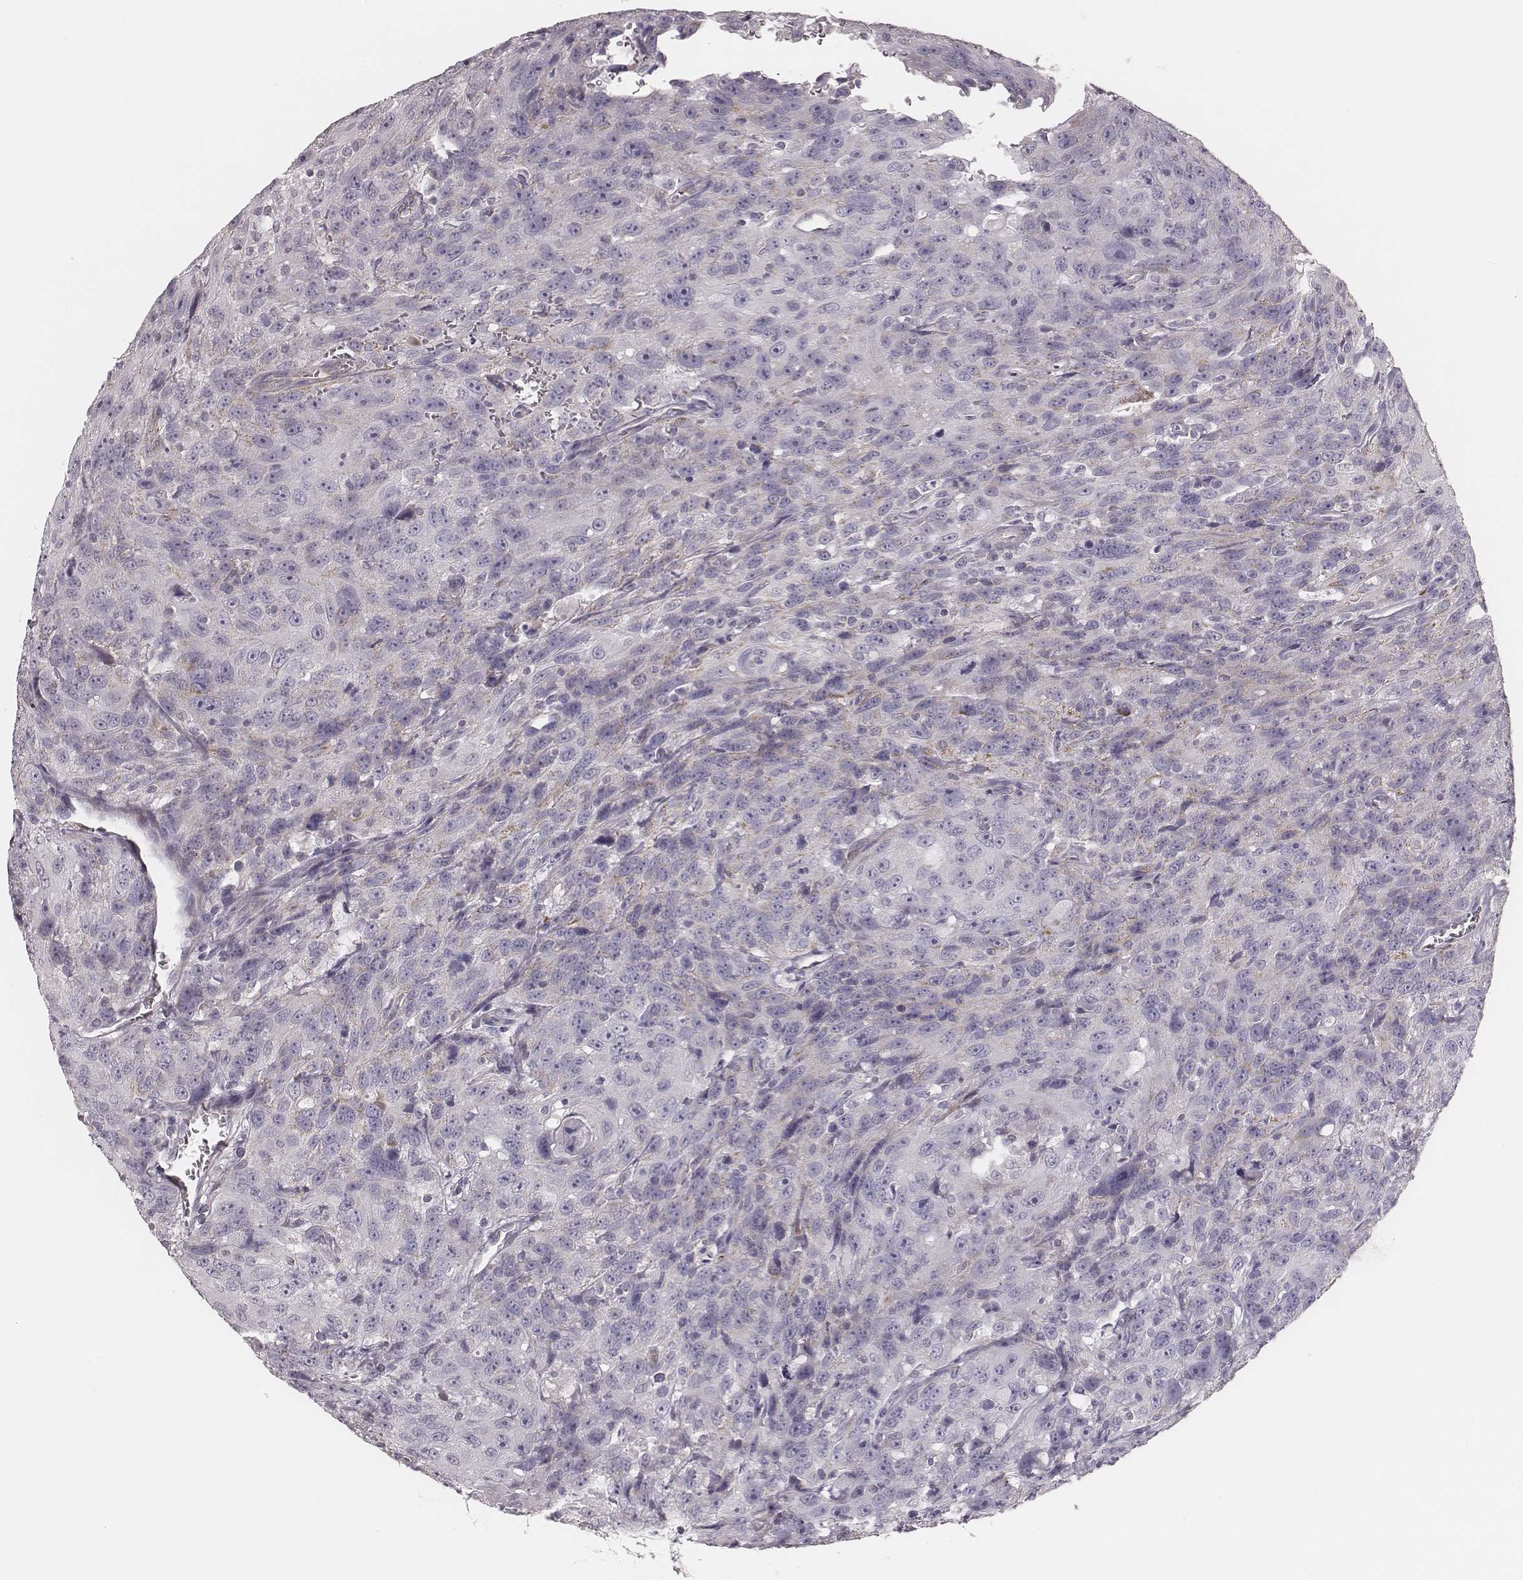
{"staining": {"intensity": "negative", "quantity": "none", "location": "none"}, "tissue": "urothelial cancer", "cell_type": "Tumor cells", "image_type": "cancer", "snomed": [{"axis": "morphology", "description": "Urothelial carcinoma, NOS"}, {"axis": "morphology", "description": "Urothelial carcinoma, High grade"}, {"axis": "topography", "description": "Urinary bladder"}], "caption": "Immunohistochemistry of human urothelial cancer displays no expression in tumor cells. (DAB IHC, high magnification).", "gene": "KIF5C", "patient": {"sex": "female", "age": 73}}